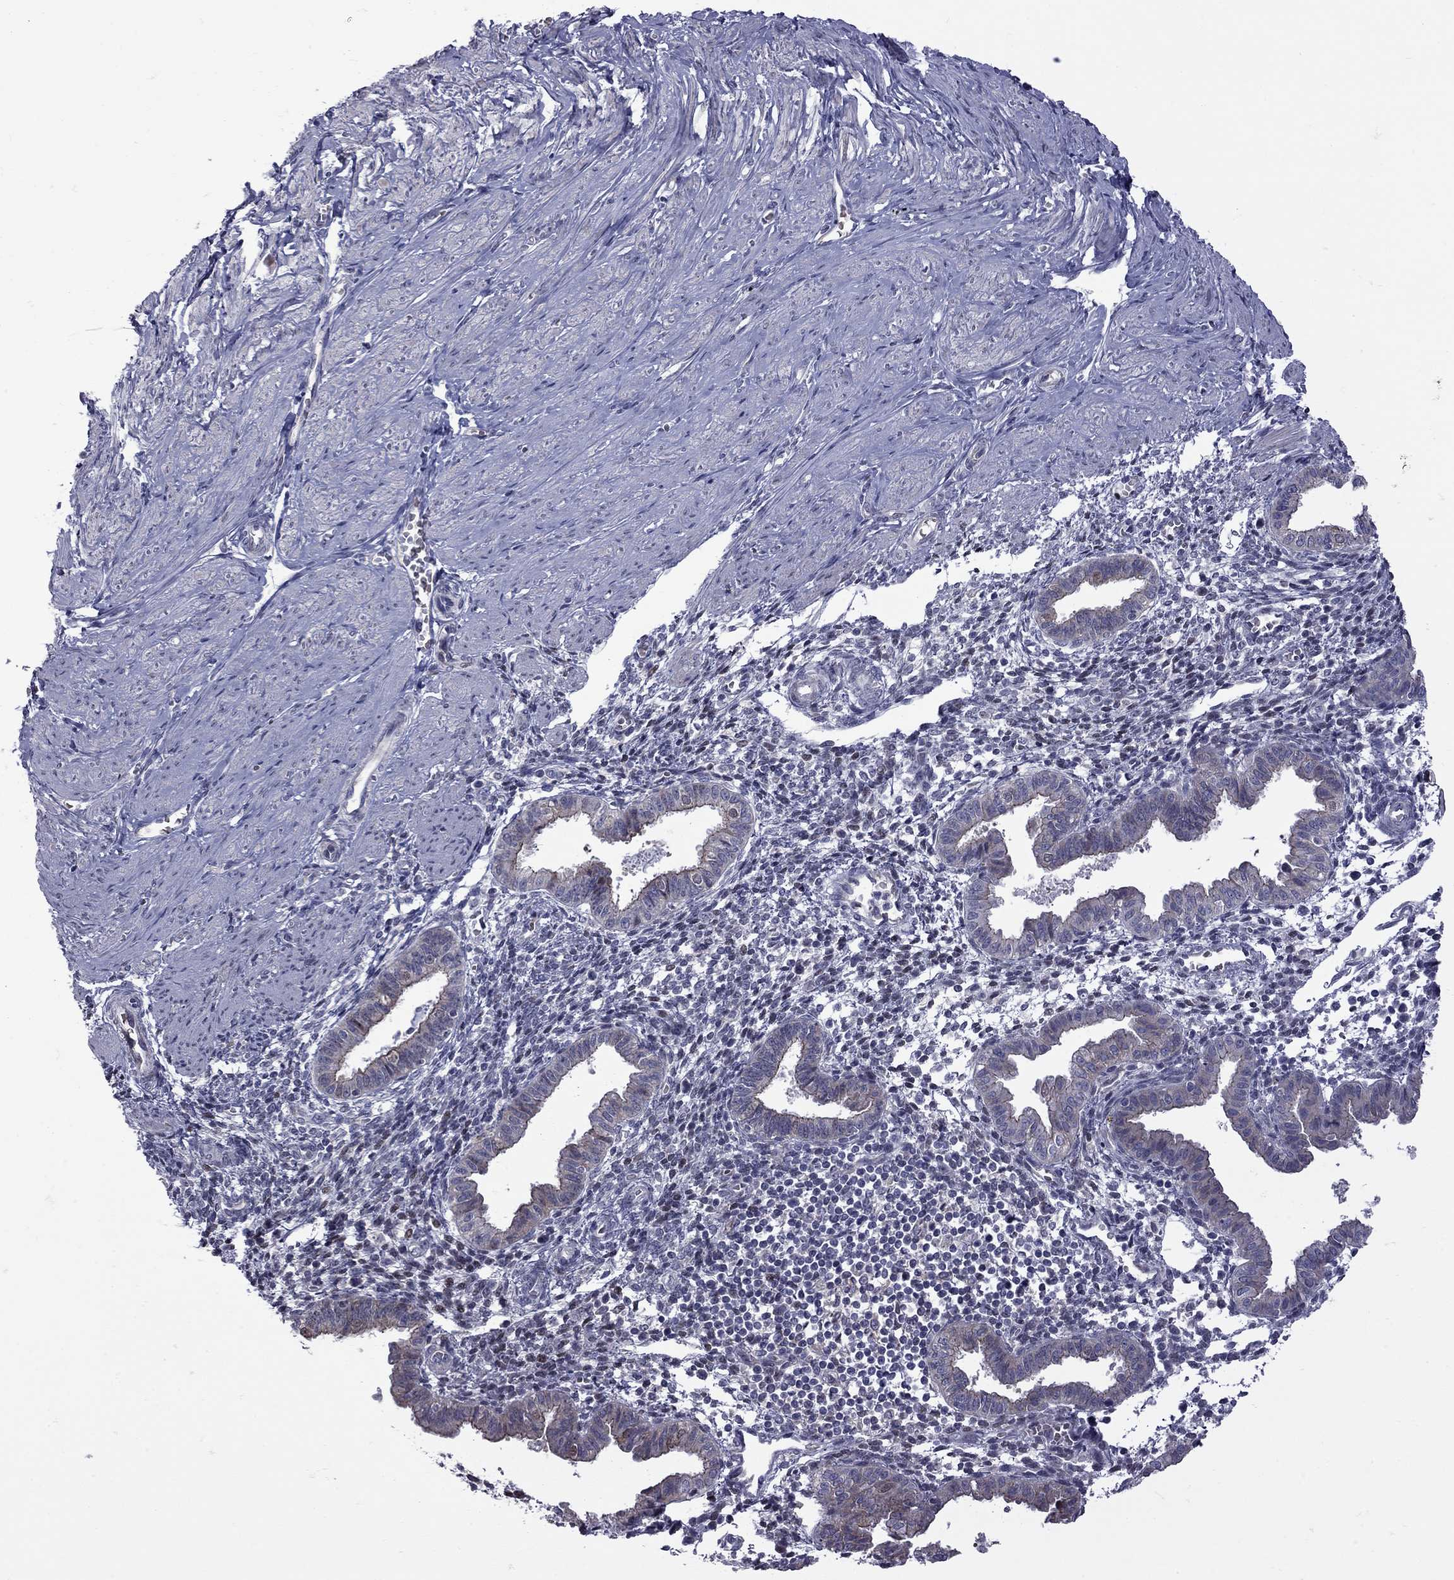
{"staining": {"intensity": "negative", "quantity": "none", "location": "none"}, "tissue": "endometrium", "cell_type": "Cells in endometrial stroma", "image_type": "normal", "snomed": [{"axis": "morphology", "description": "Normal tissue, NOS"}, {"axis": "topography", "description": "Endometrium"}], "caption": "Immunohistochemical staining of normal human endometrium reveals no significant expression in cells in endometrial stroma. (IHC, brightfield microscopy, high magnification).", "gene": "NRARP", "patient": {"sex": "female", "age": 37}}